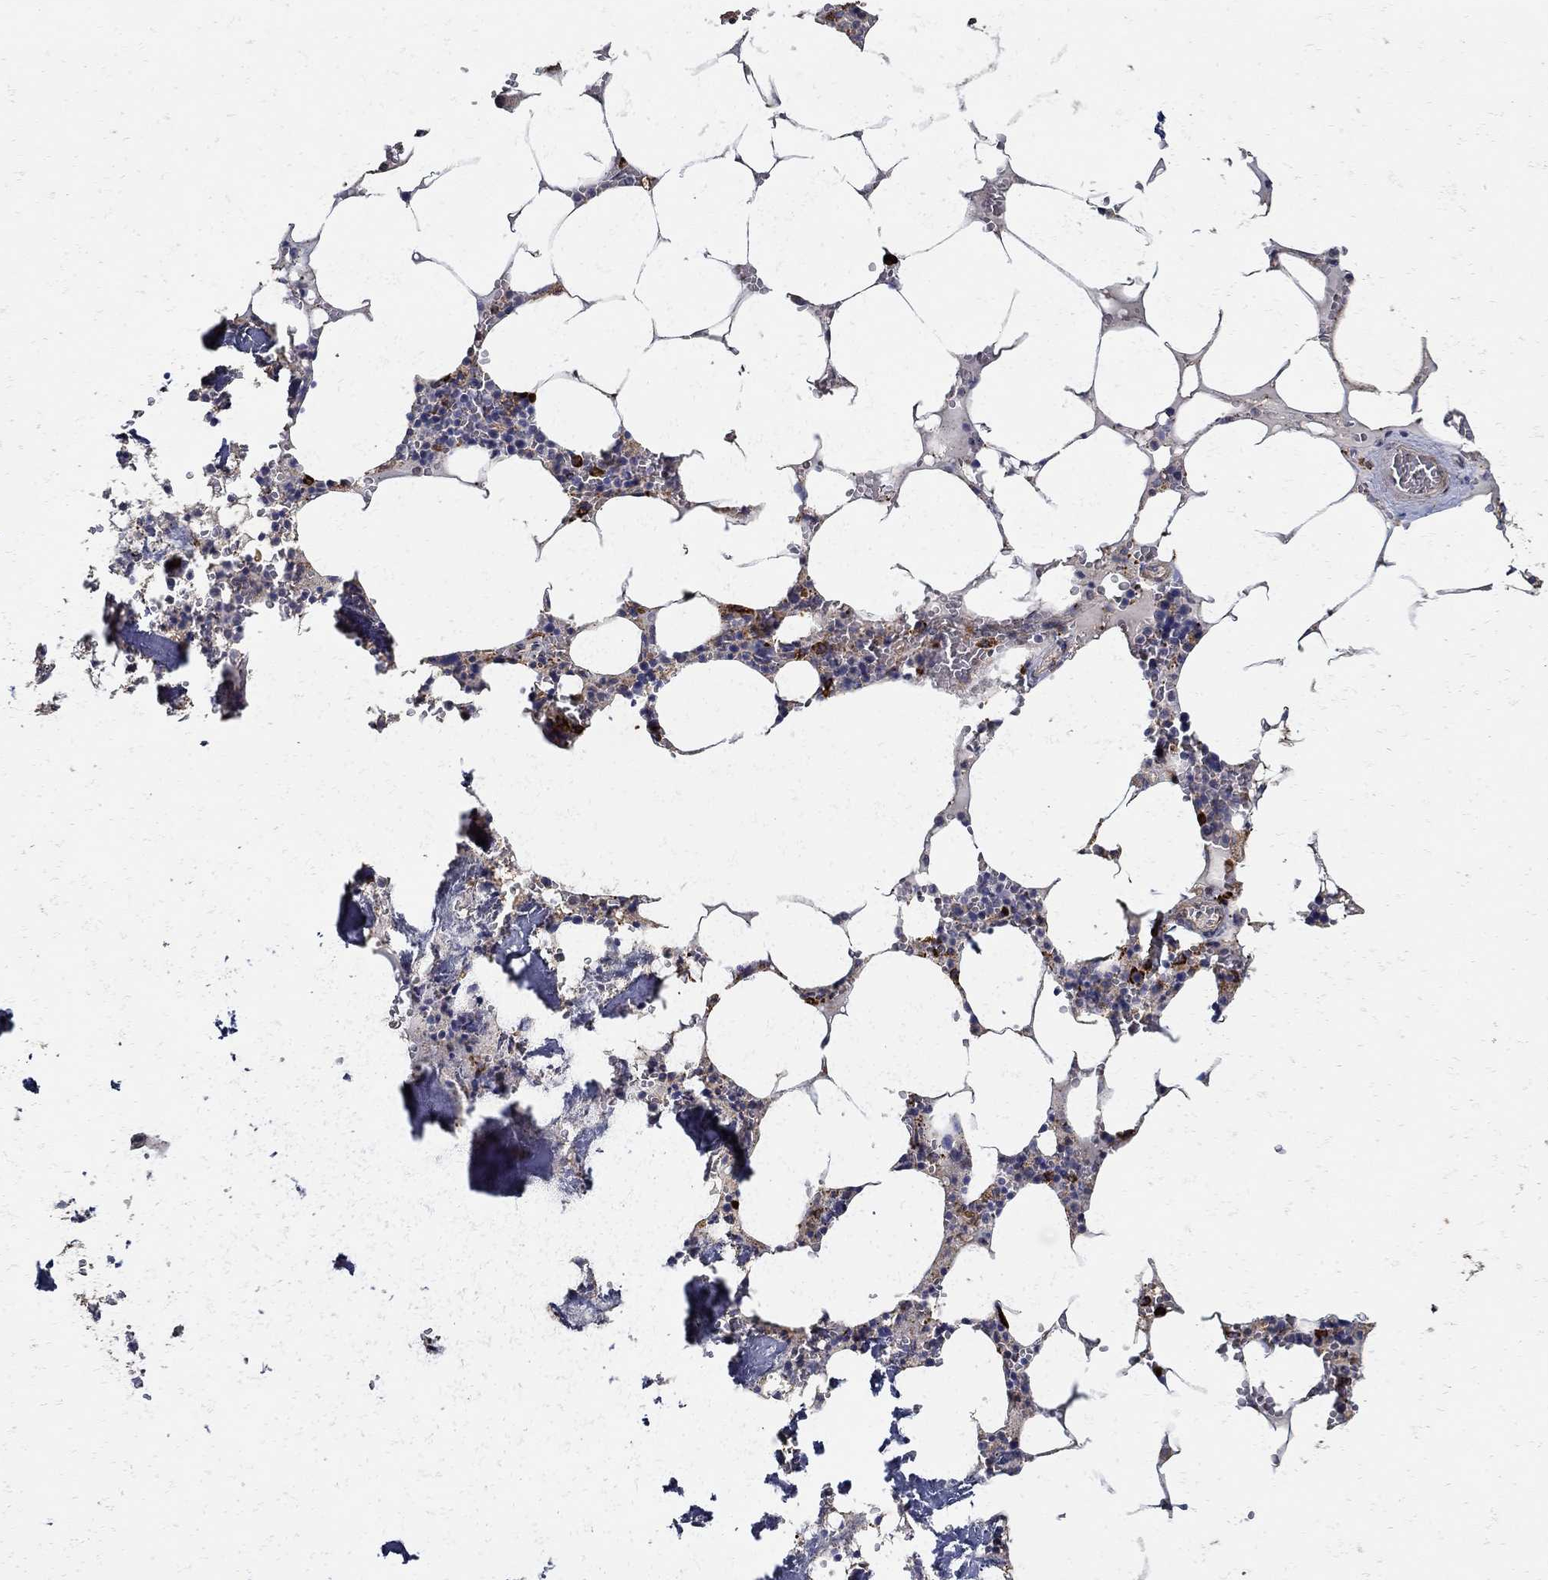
{"staining": {"intensity": "strong", "quantity": "<25%", "location": "cytoplasmic/membranous"}, "tissue": "bone marrow", "cell_type": "Hematopoietic cells", "image_type": "normal", "snomed": [{"axis": "morphology", "description": "Normal tissue, NOS"}, {"axis": "topography", "description": "Bone marrow"}], "caption": "Immunohistochemistry (DAB) staining of unremarkable bone marrow demonstrates strong cytoplasmic/membranous protein positivity in about <25% of hematopoietic cells.", "gene": "EMILIN3", "patient": {"sex": "female", "age": 64}}